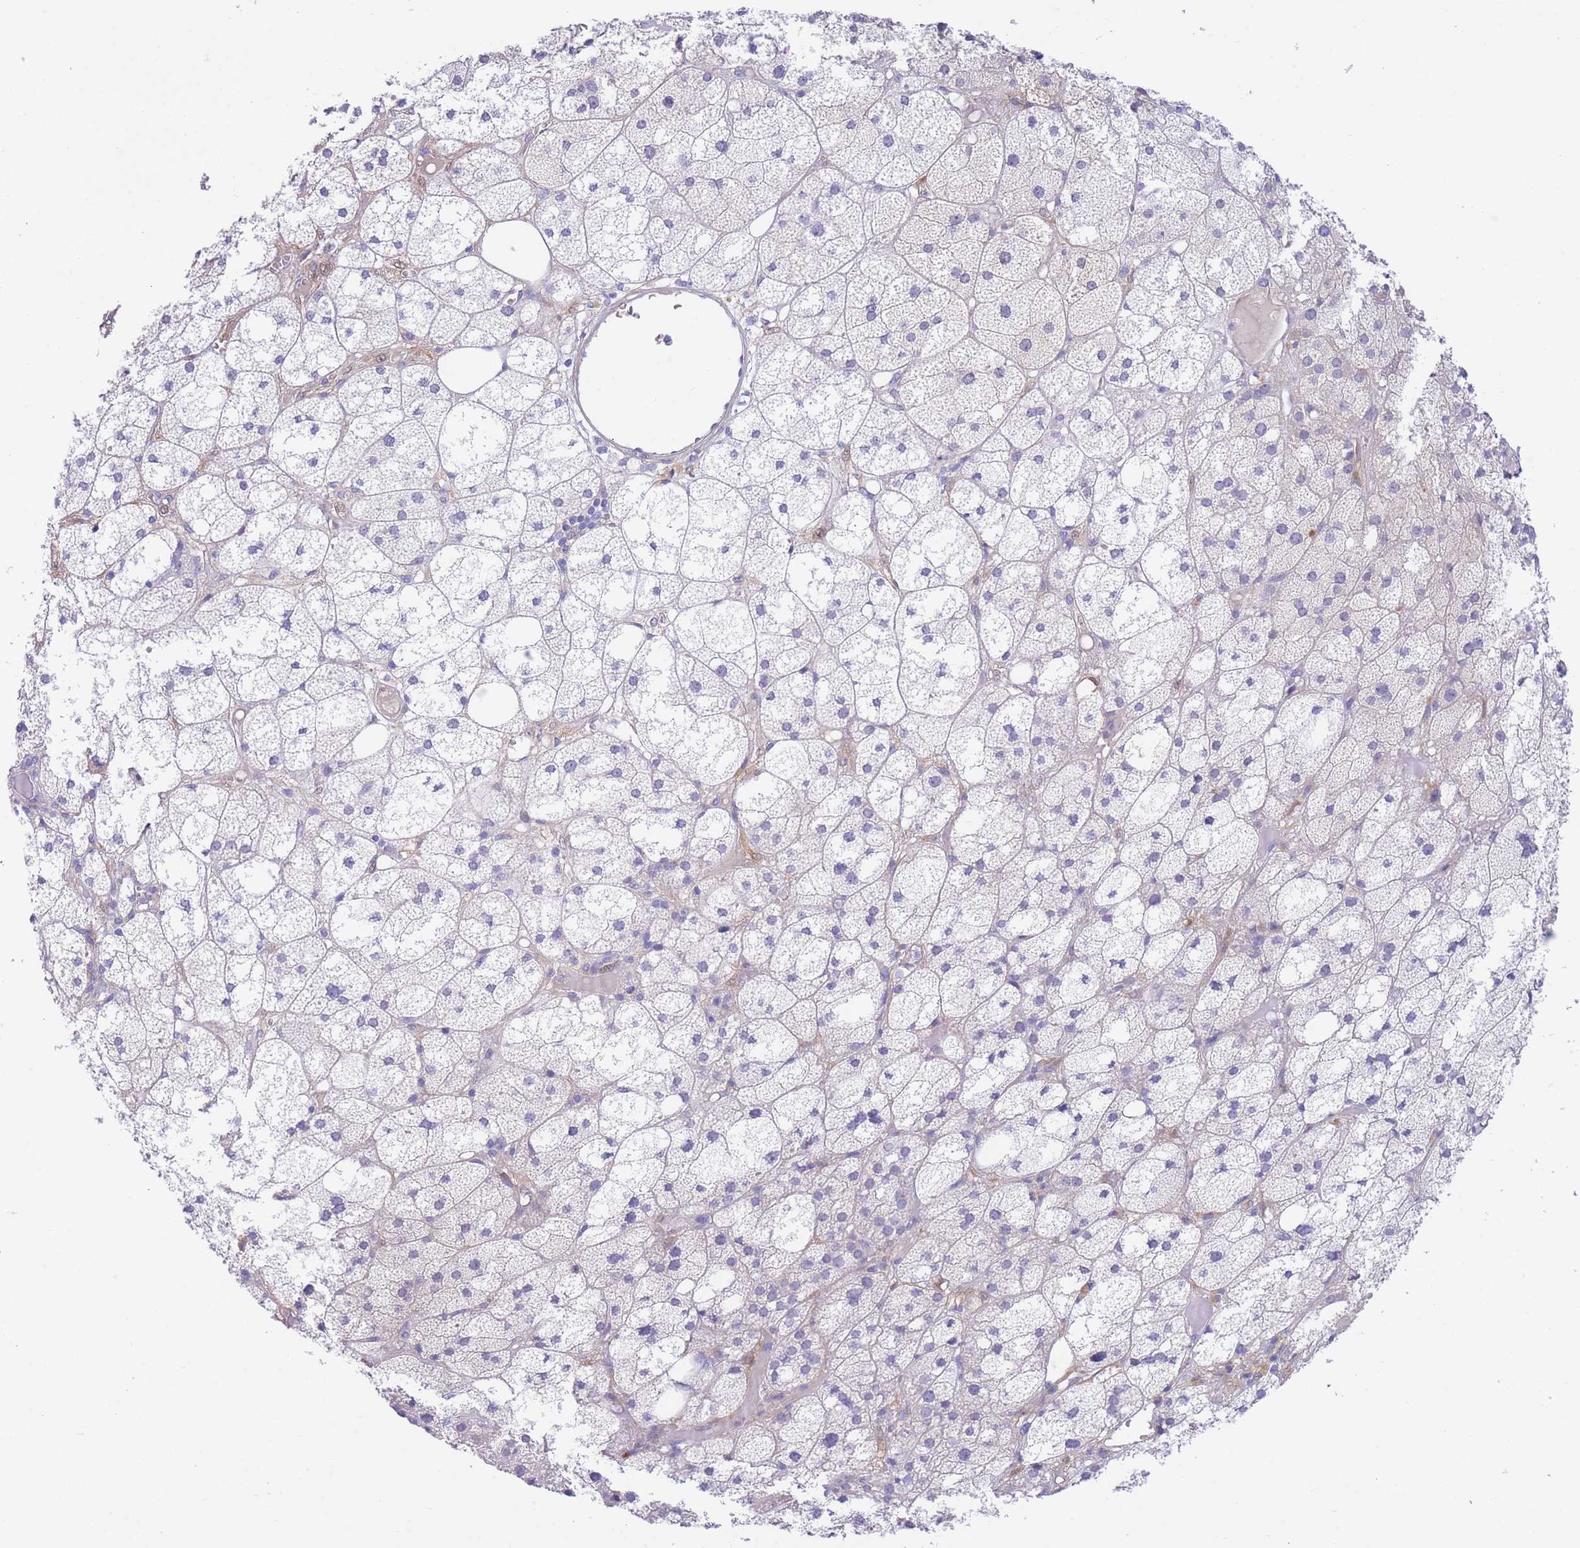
{"staining": {"intensity": "negative", "quantity": "none", "location": "none"}, "tissue": "adrenal gland", "cell_type": "Glandular cells", "image_type": "normal", "snomed": [{"axis": "morphology", "description": "Normal tissue, NOS"}, {"axis": "topography", "description": "Adrenal gland"}], "caption": "High power microscopy photomicrograph of an immunohistochemistry (IHC) histopathology image of normal adrenal gland, revealing no significant expression in glandular cells.", "gene": "PCDHB3", "patient": {"sex": "female", "age": 61}}